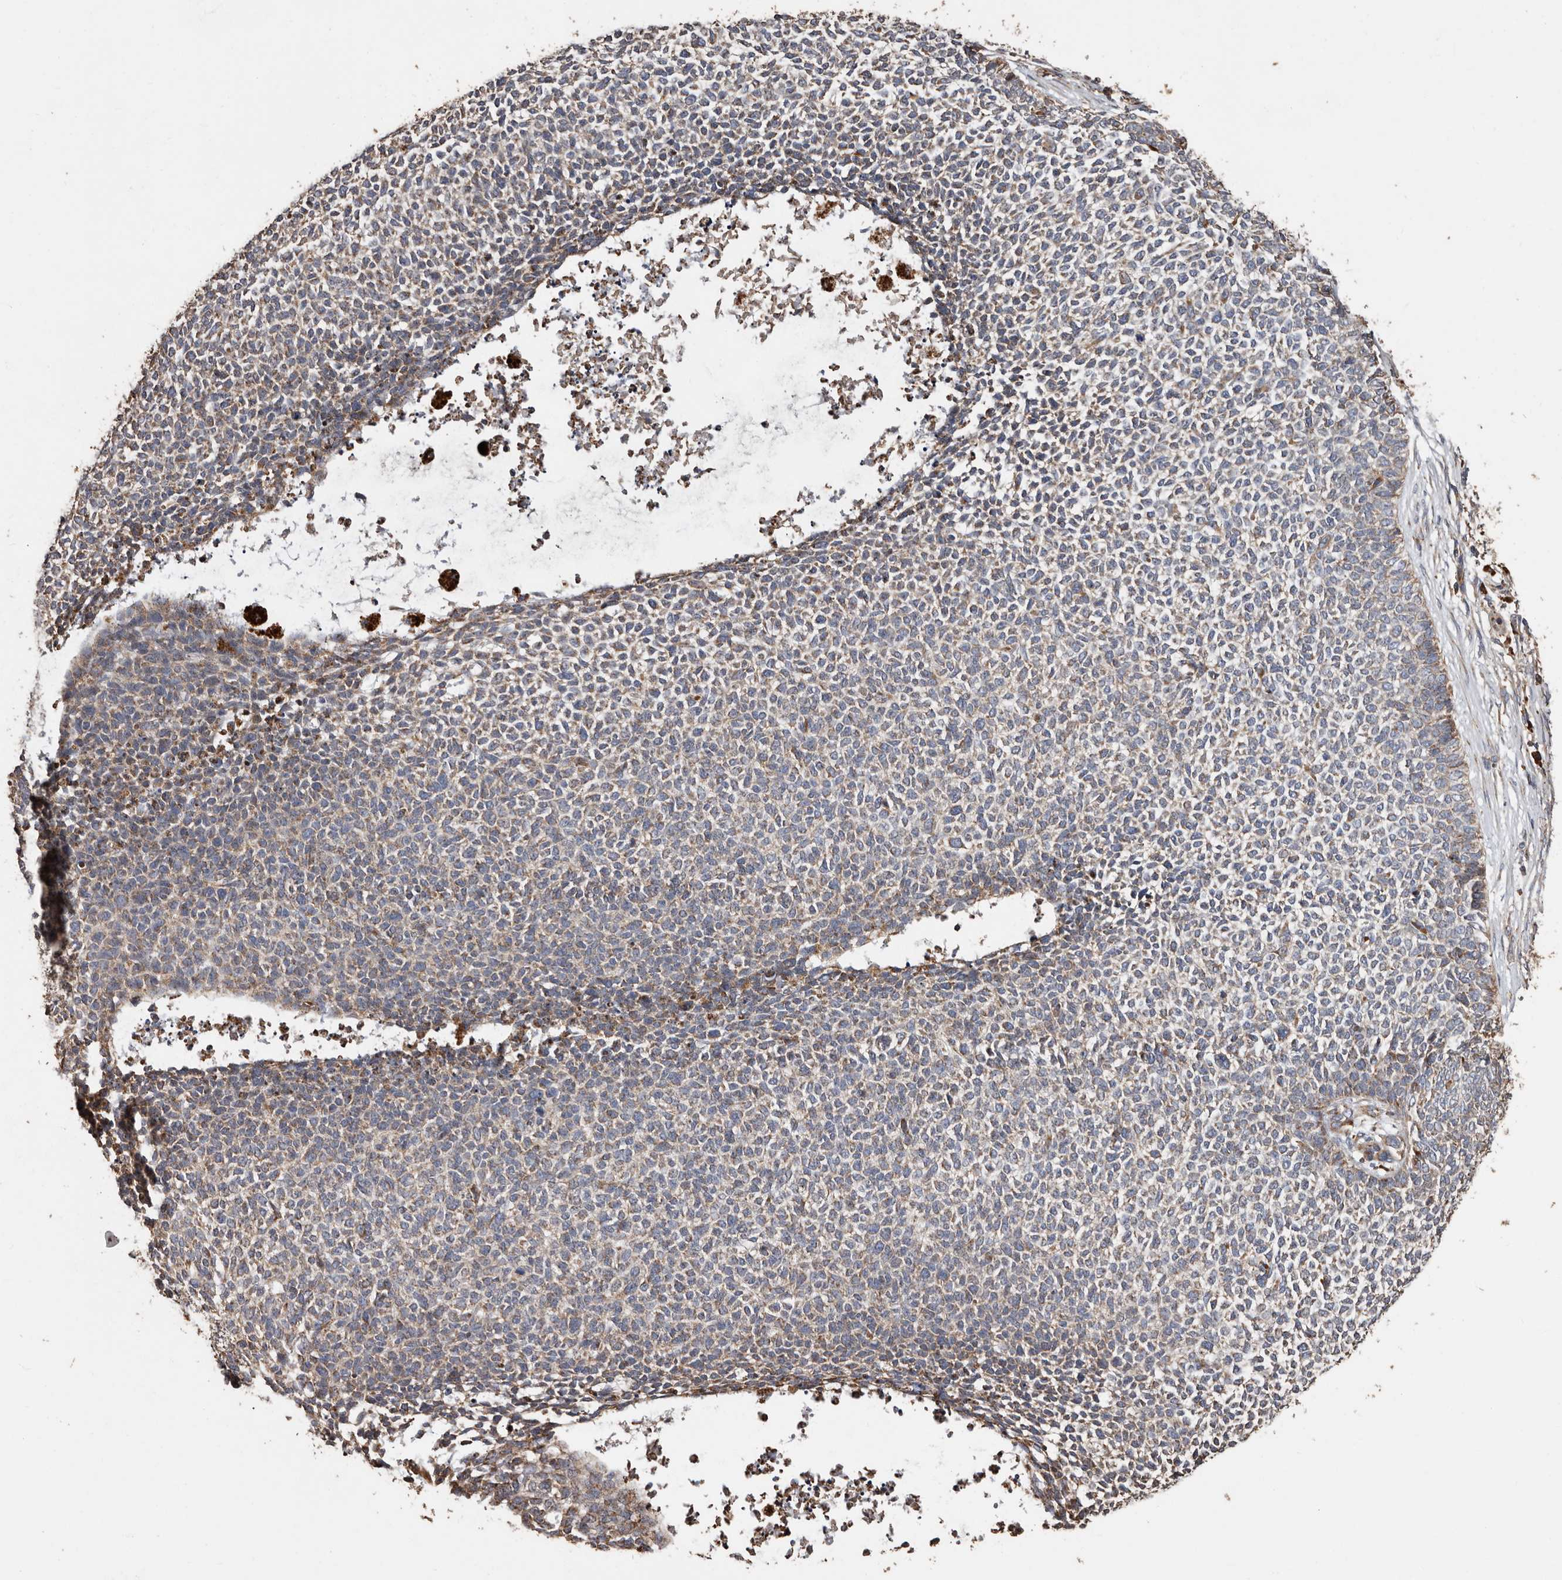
{"staining": {"intensity": "moderate", "quantity": "25%-75%", "location": "cytoplasmic/membranous"}, "tissue": "skin cancer", "cell_type": "Tumor cells", "image_type": "cancer", "snomed": [{"axis": "morphology", "description": "Basal cell carcinoma"}, {"axis": "topography", "description": "Skin"}], "caption": "Brown immunohistochemical staining in human skin cancer (basal cell carcinoma) displays moderate cytoplasmic/membranous expression in approximately 25%-75% of tumor cells.", "gene": "OSGIN2", "patient": {"sex": "female", "age": 84}}